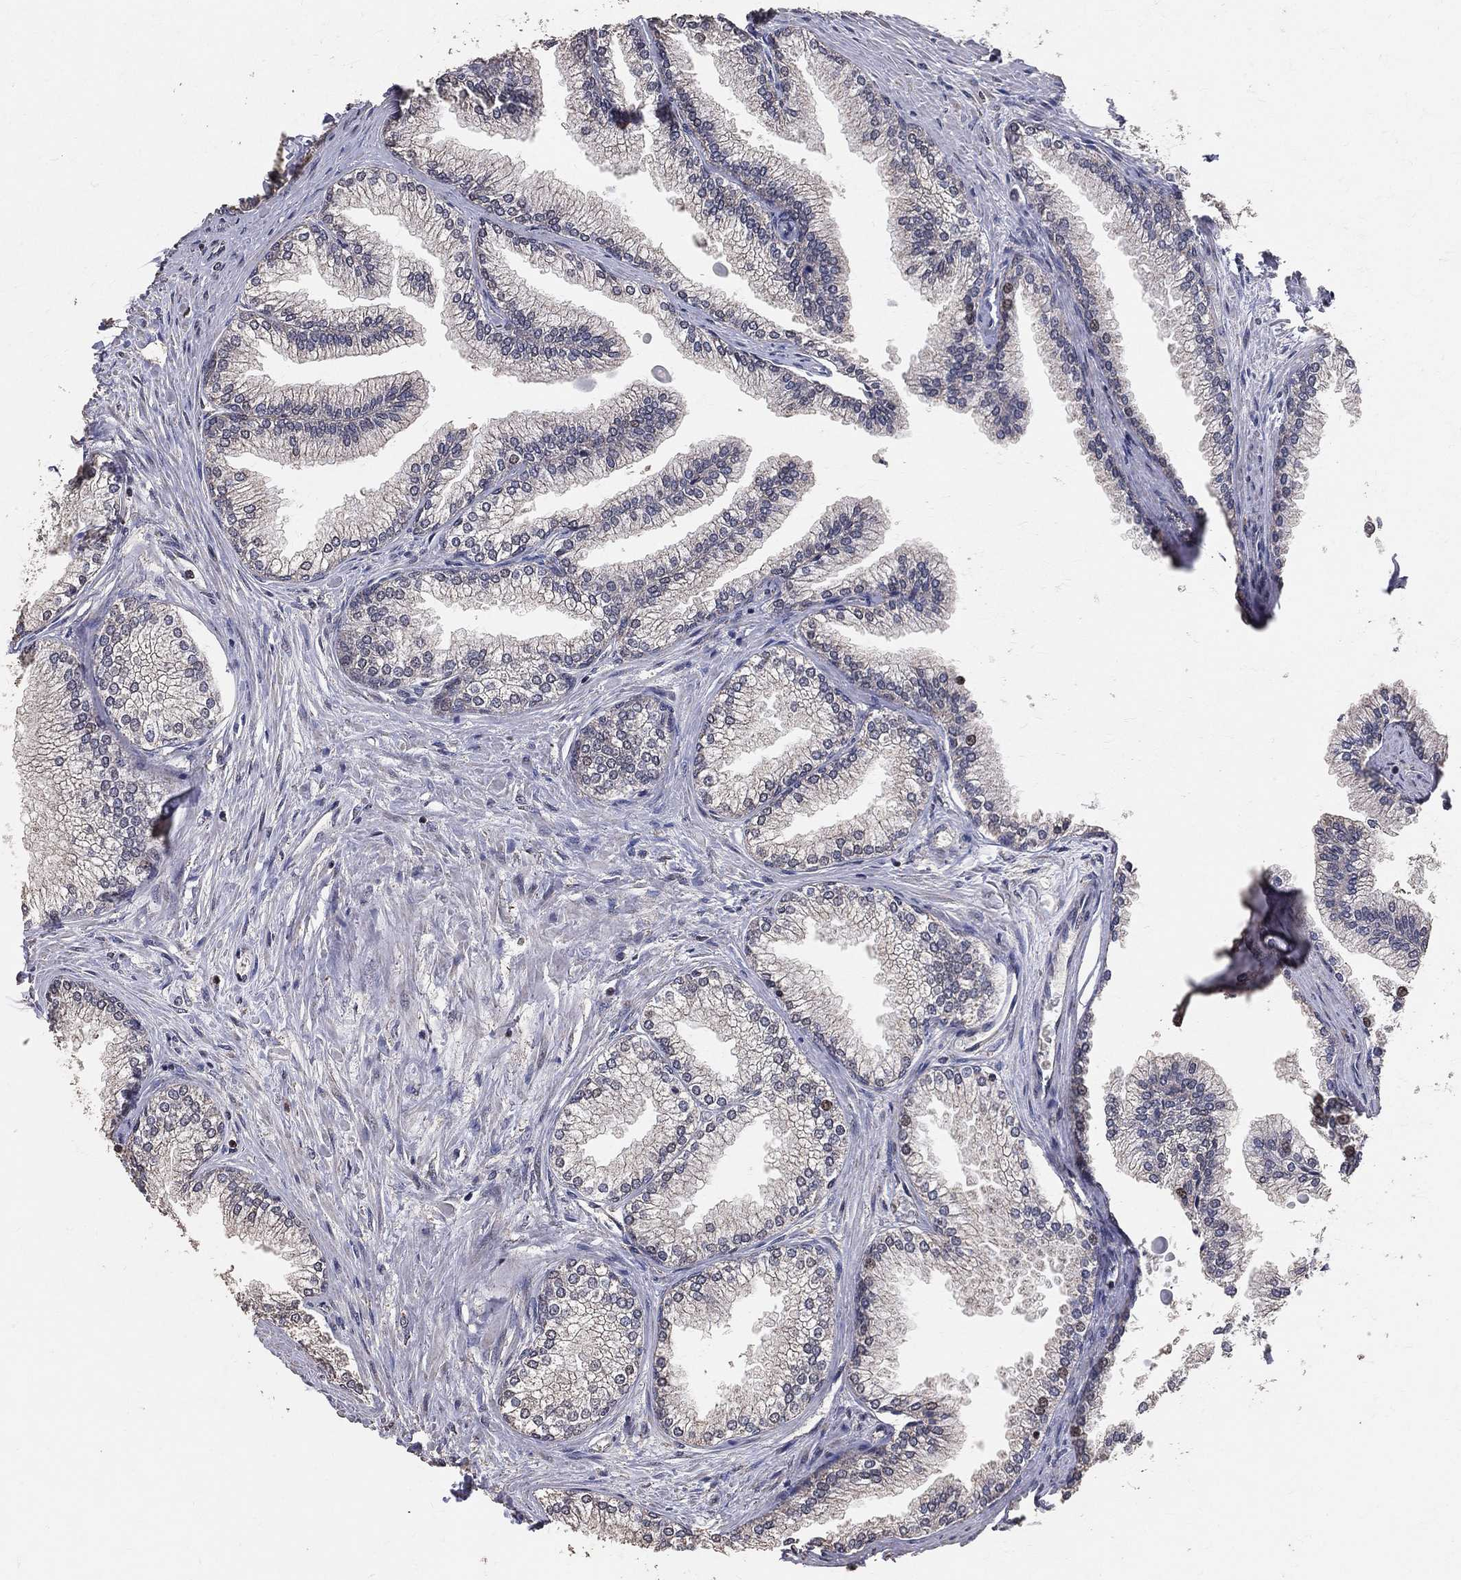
{"staining": {"intensity": "moderate", "quantity": ">75%", "location": "nuclear"}, "tissue": "prostate", "cell_type": "Glandular cells", "image_type": "normal", "snomed": [{"axis": "morphology", "description": "Normal tissue, NOS"}, {"axis": "topography", "description": "Prostate"}], "caption": "A medium amount of moderate nuclear expression is identified in about >75% of glandular cells in unremarkable prostate.", "gene": "LY6K", "patient": {"sex": "male", "age": 72}}